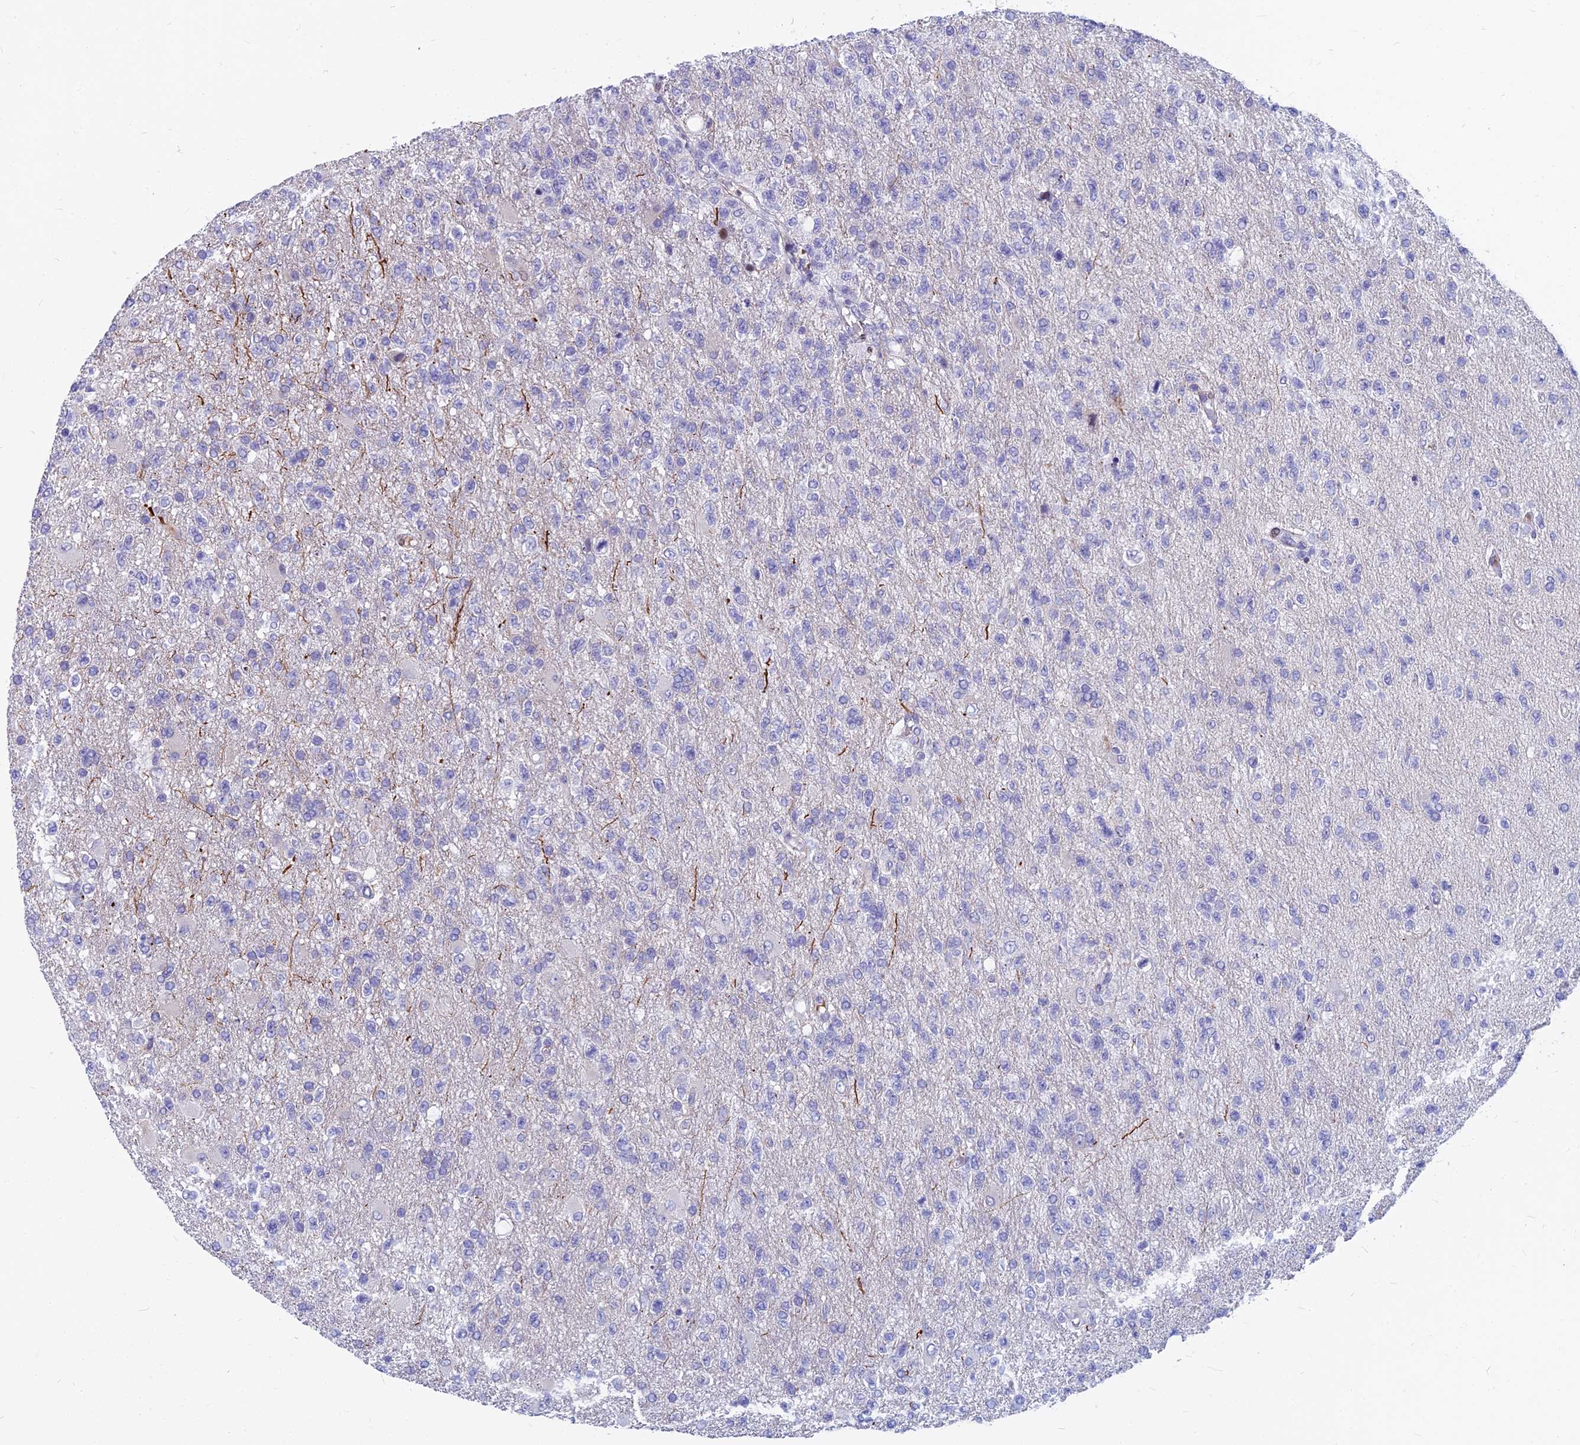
{"staining": {"intensity": "negative", "quantity": "none", "location": "none"}, "tissue": "glioma", "cell_type": "Tumor cells", "image_type": "cancer", "snomed": [{"axis": "morphology", "description": "Glioma, malignant, High grade"}, {"axis": "topography", "description": "Brain"}], "caption": "An image of glioma stained for a protein exhibits no brown staining in tumor cells.", "gene": "MYBPC2", "patient": {"sex": "male", "age": 56}}